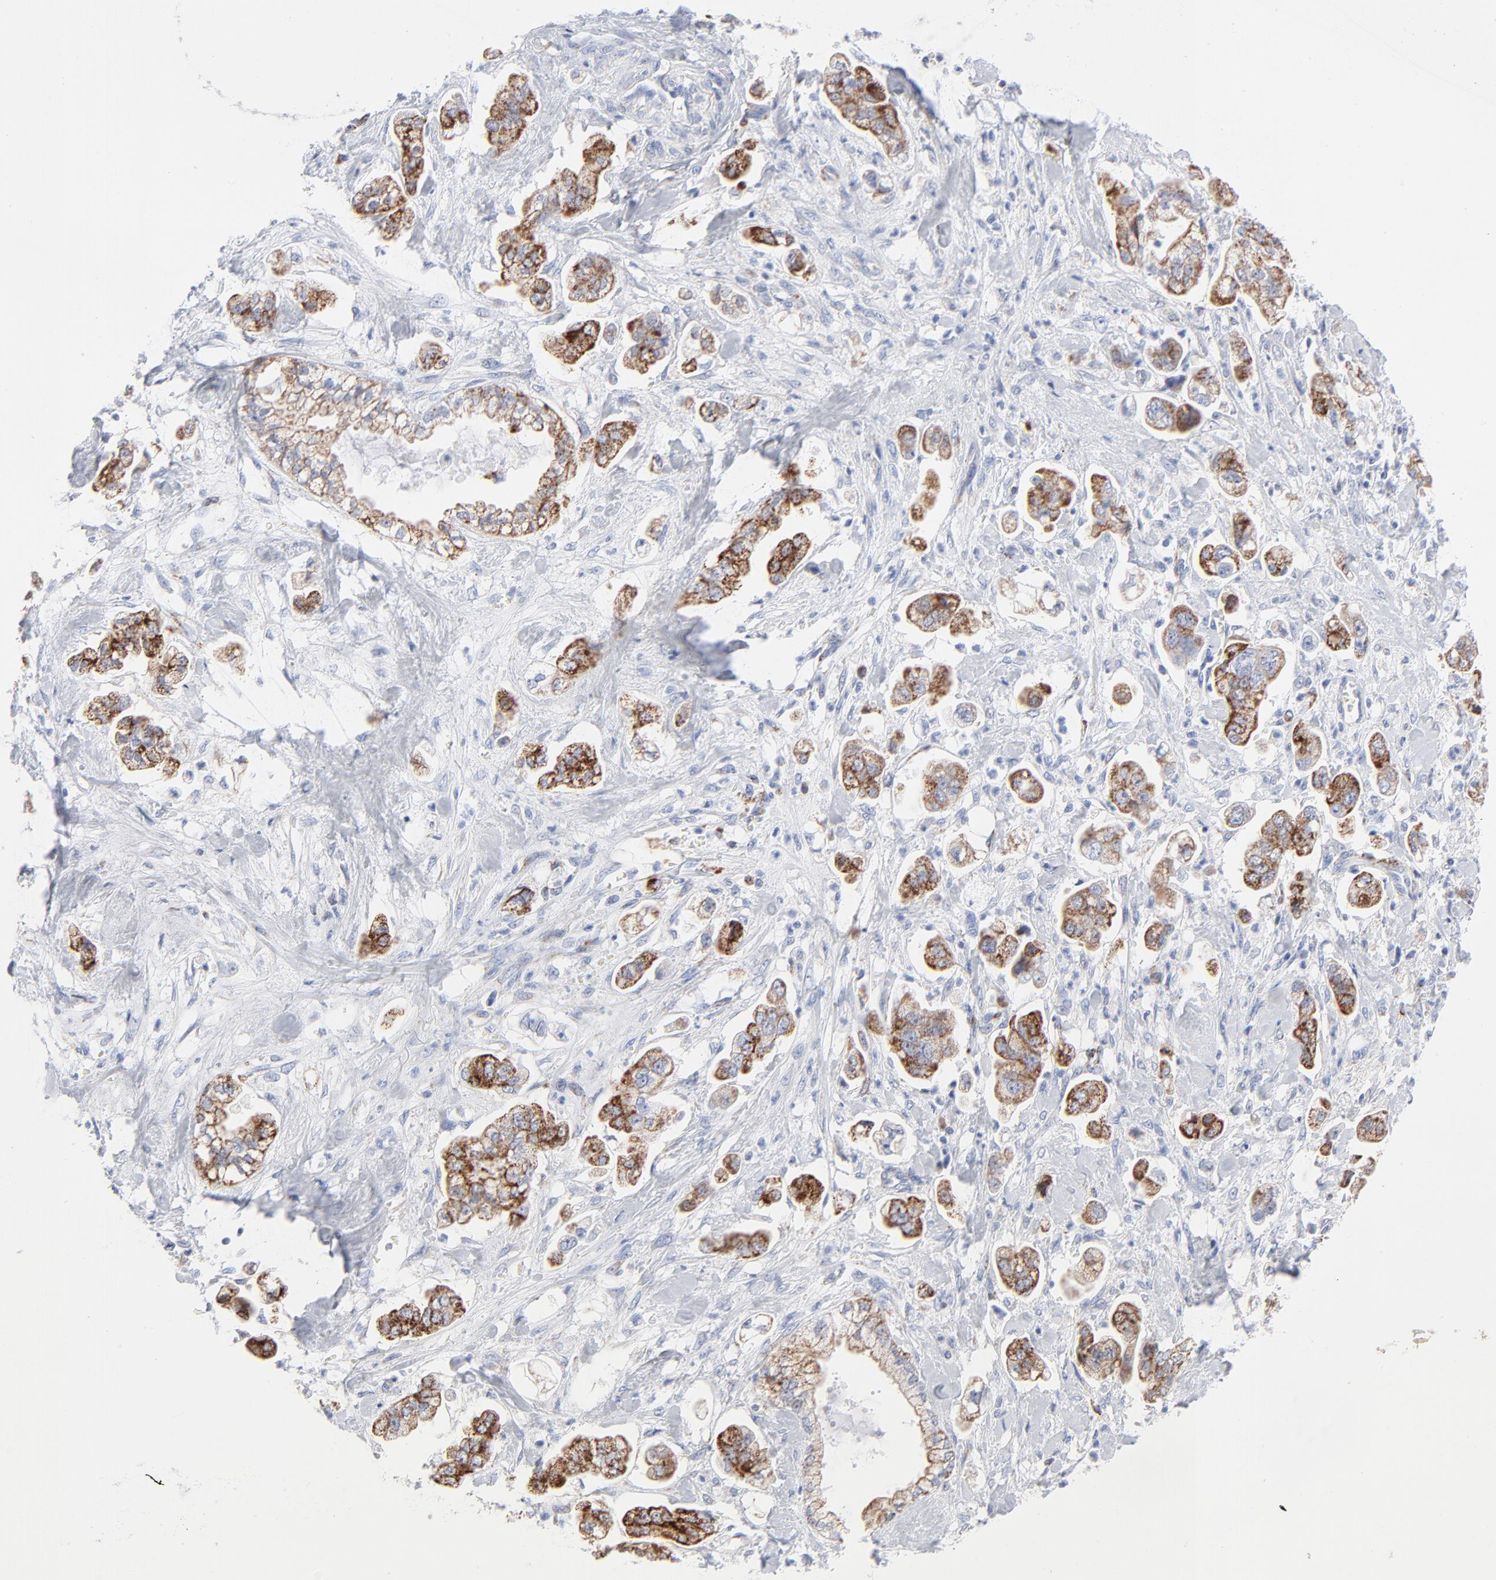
{"staining": {"intensity": "moderate", "quantity": ">75%", "location": "cytoplasmic/membranous"}, "tissue": "stomach cancer", "cell_type": "Tumor cells", "image_type": "cancer", "snomed": [{"axis": "morphology", "description": "Adenocarcinoma, NOS"}, {"axis": "topography", "description": "Stomach"}], "caption": "This is a micrograph of IHC staining of stomach cancer (adenocarcinoma), which shows moderate expression in the cytoplasmic/membranous of tumor cells.", "gene": "CHCHD10", "patient": {"sex": "male", "age": 62}}